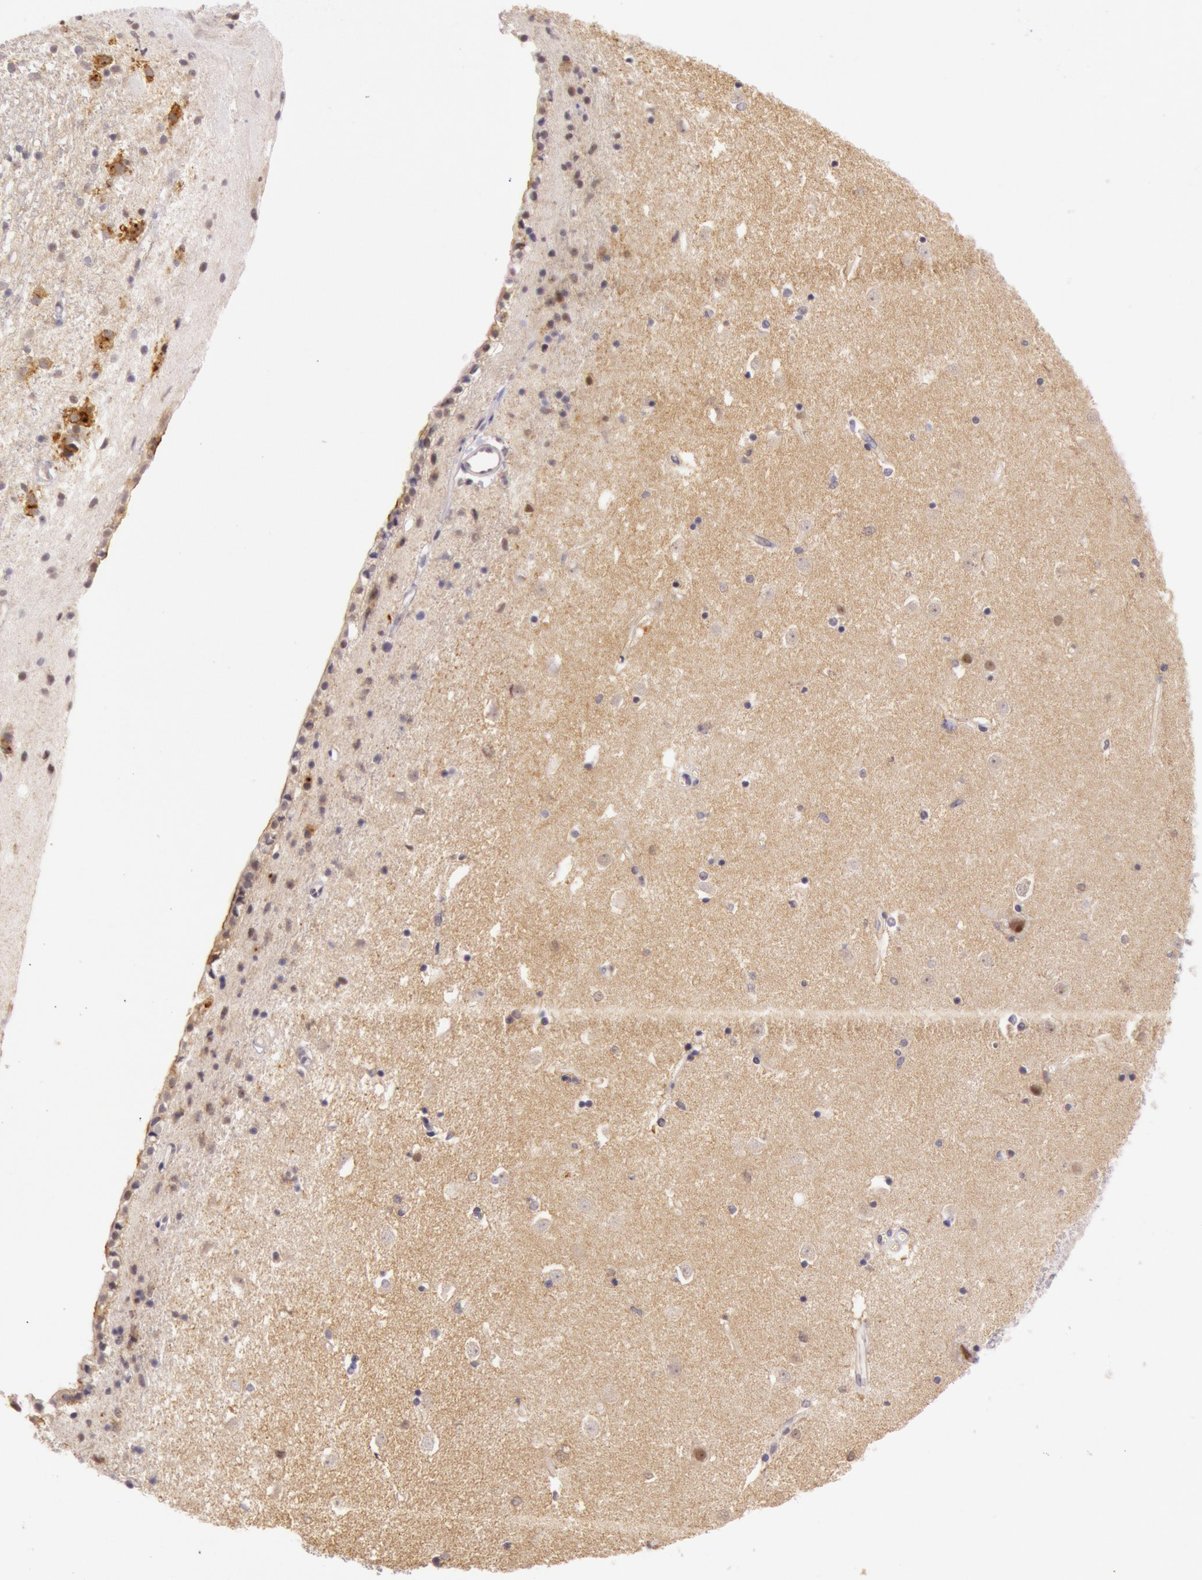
{"staining": {"intensity": "moderate", "quantity": ">75%", "location": "cytoplasmic/membranous,nuclear"}, "tissue": "caudate", "cell_type": "Glial cells", "image_type": "normal", "snomed": [{"axis": "morphology", "description": "Normal tissue, NOS"}, {"axis": "topography", "description": "Lateral ventricle wall"}], "caption": "Immunohistochemistry (IHC) staining of unremarkable caudate, which shows medium levels of moderate cytoplasmic/membranous,nuclear positivity in approximately >75% of glial cells indicating moderate cytoplasmic/membranous,nuclear protein expression. The staining was performed using DAB (3,3'-diaminobenzidine) (brown) for protein detection and nuclei were counterstained in hematoxylin (blue).", "gene": "CDK16", "patient": {"sex": "female", "age": 54}}